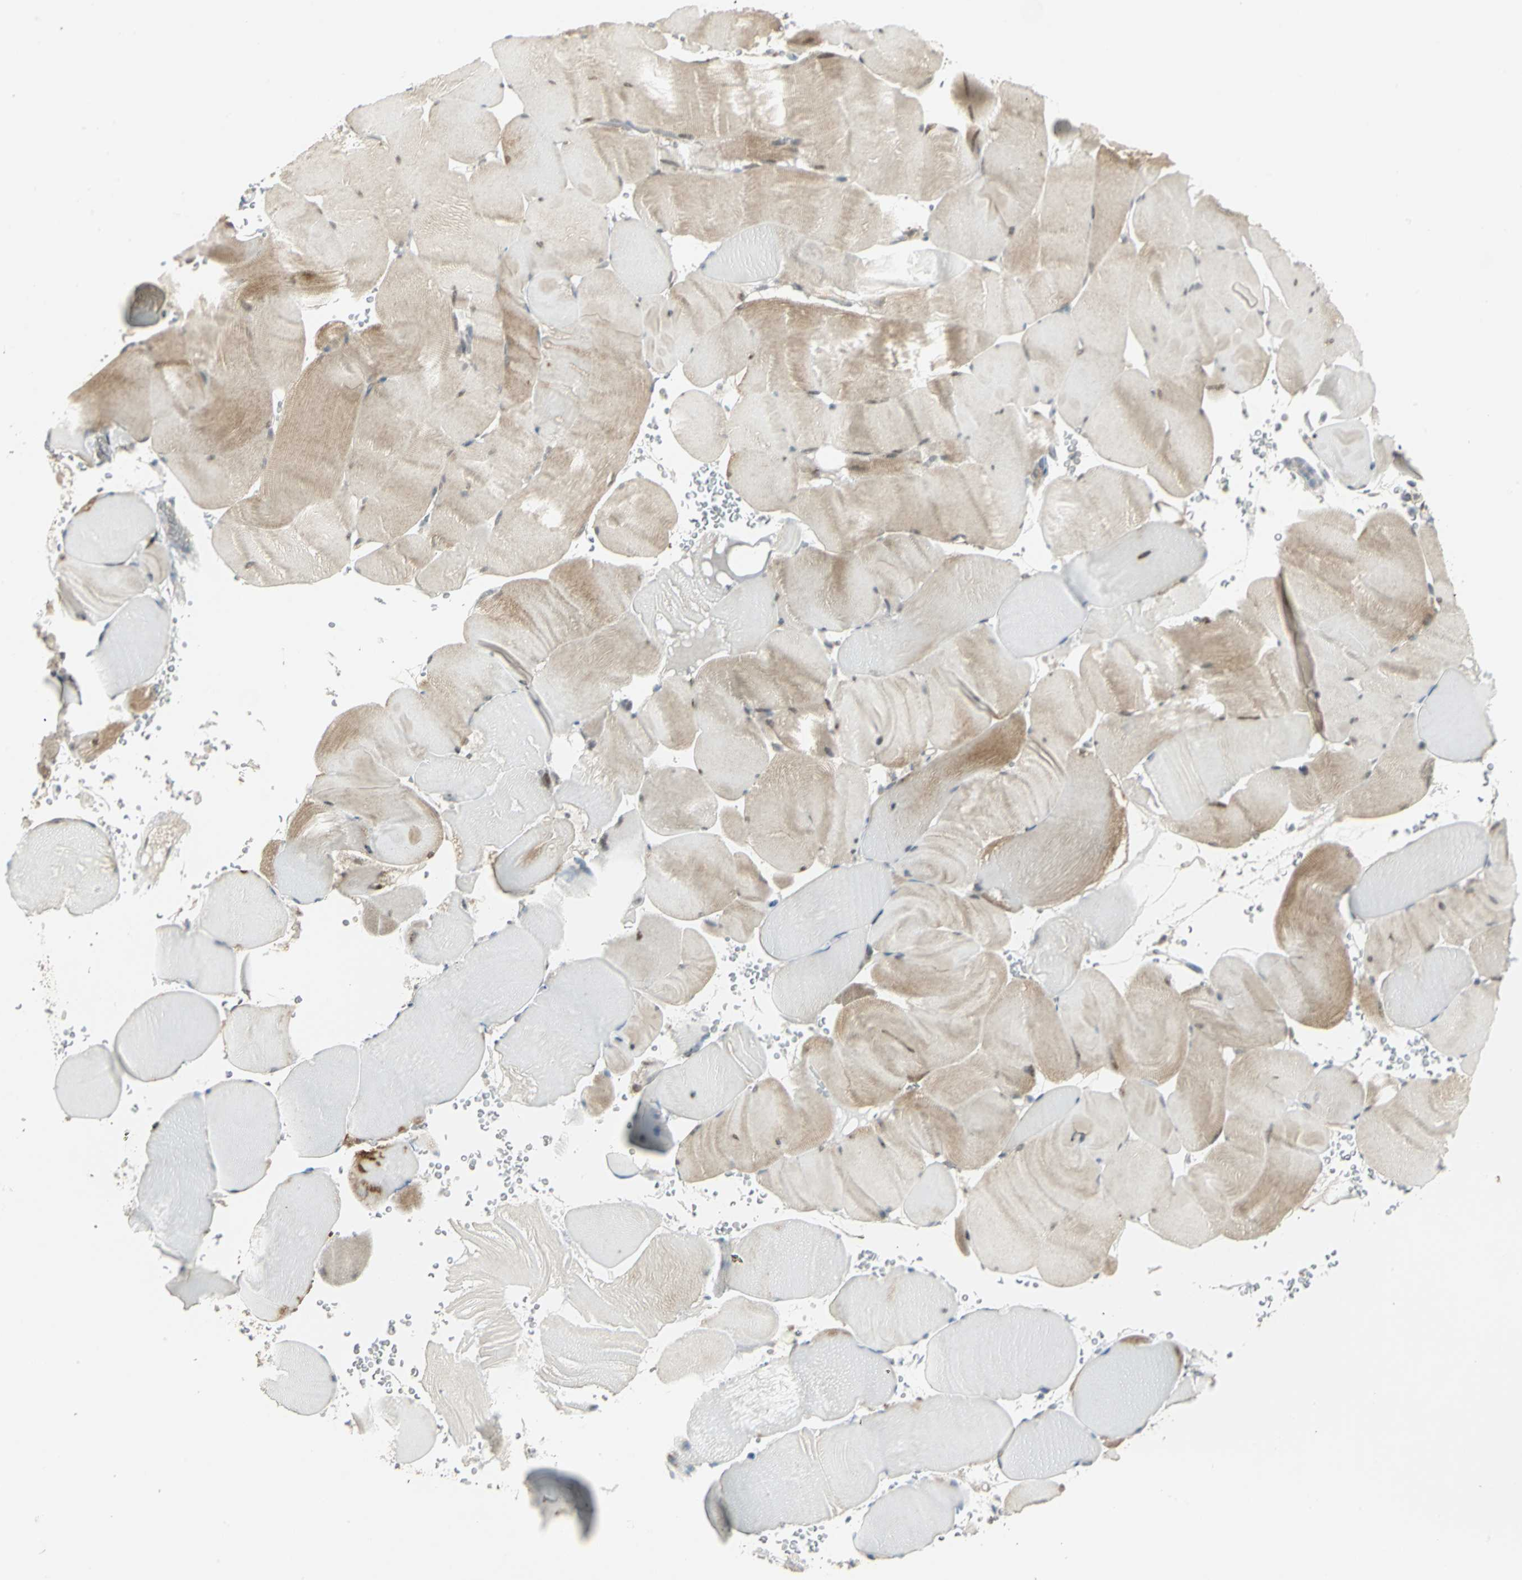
{"staining": {"intensity": "moderate", "quantity": "25%-75%", "location": "cytoplasmic/membranous,nuclear"}, "tissue": "skeletal muscle", "cell_type": "Myocytes", "image_type": "normal", "snomed": [{"axis": "morphology", "description": "Normal tissue, NOS"}, {"axis": "topography", "description": "Skeletal muscle"}], "caption": "The image demonstrates staining of normal skeletal muscle, revealing moderate cytoplasmic/membranous,nuclear protein positivity (brown color) within myocytes. (DAB (3,3'-diaminobenzidine) IHC with brightfield microscopy, high magnification).", "gene": "PSMC4", "patient": {"sex": "male", "age": 62}}